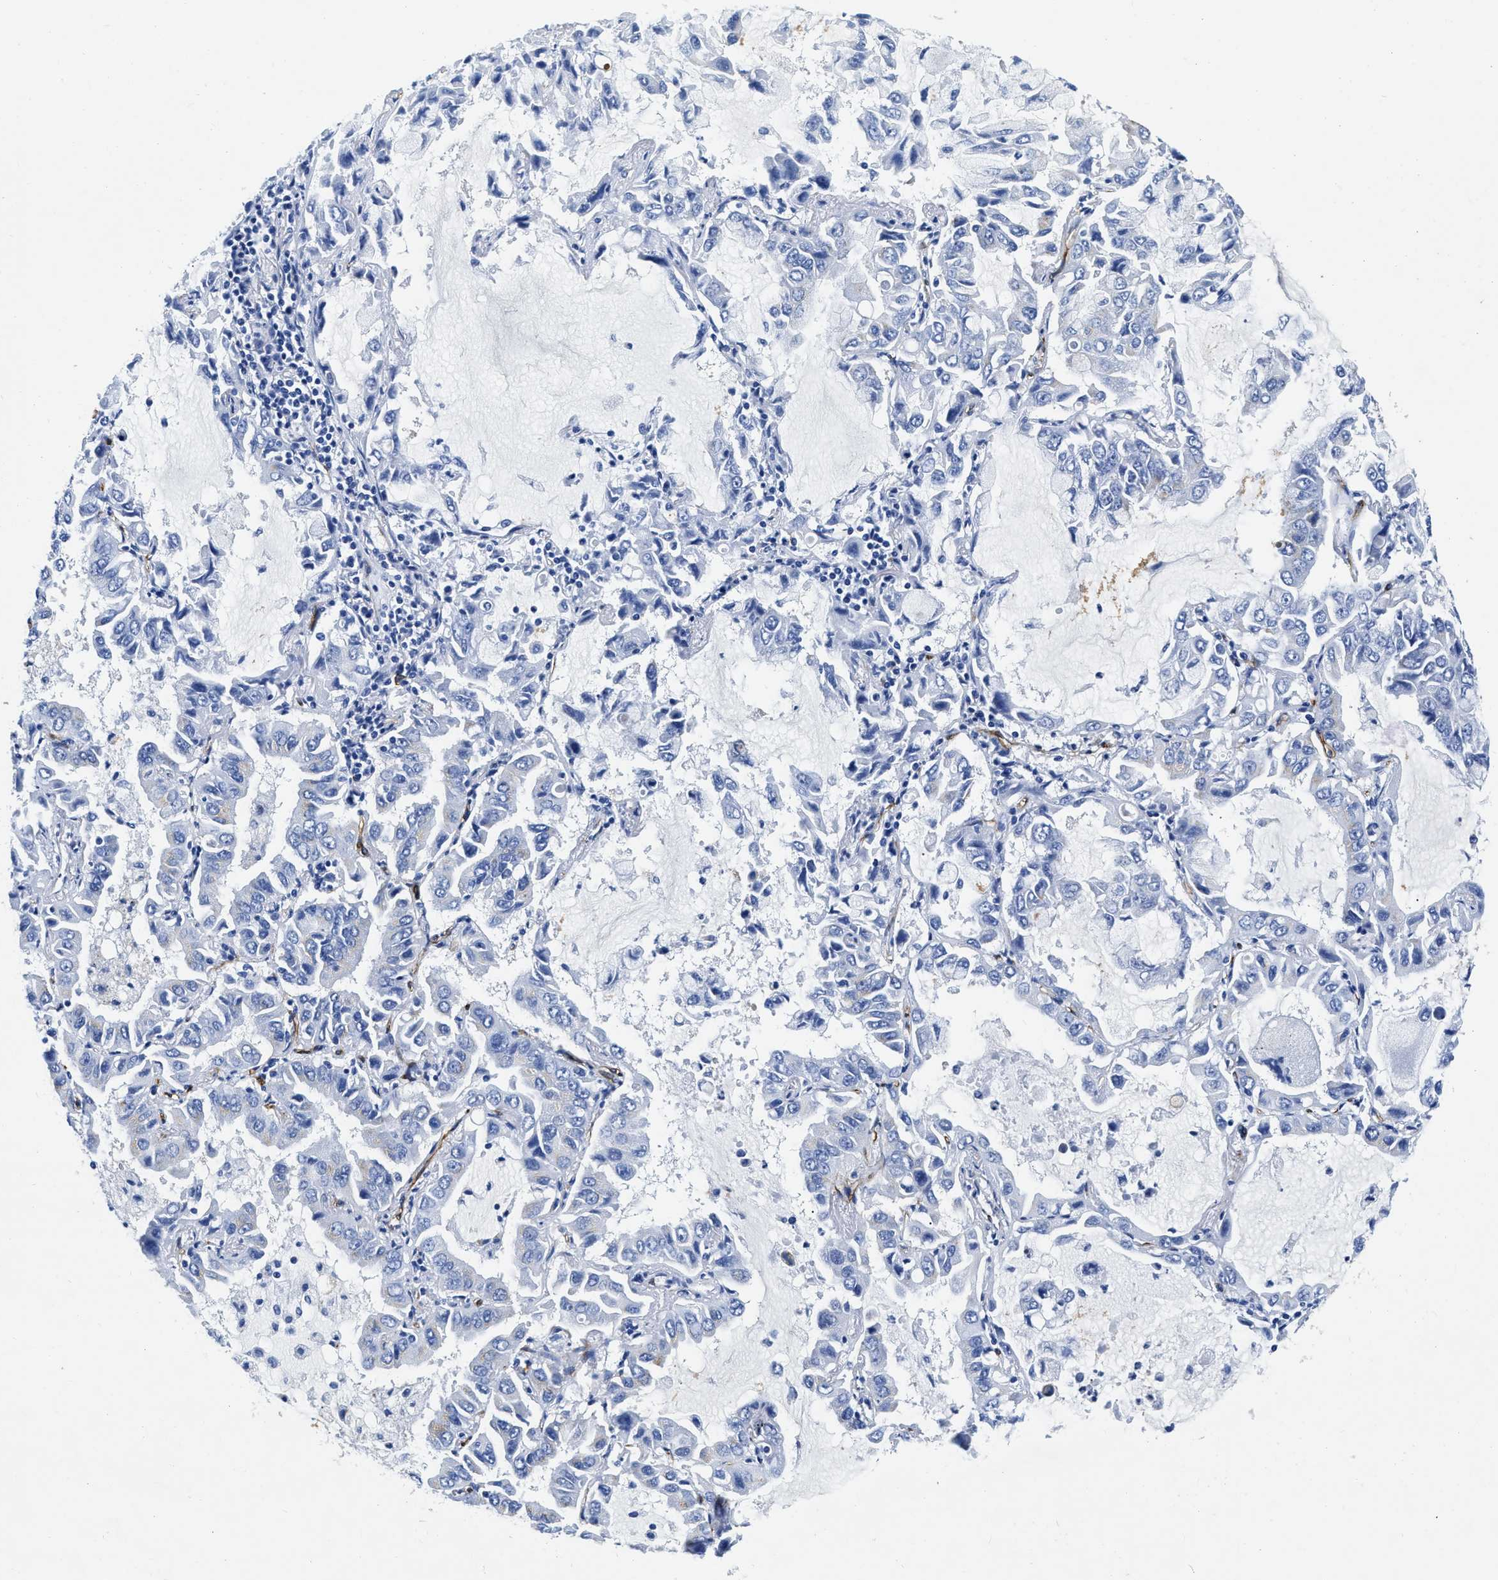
{"staining": {"intensity": "negative", "quantity": "none", "location": "none"}, "tissue": "lung cancer", "cell_type": "Tumor cells", "image_type": "cancer", "snomed": [{"axis": "morphology", "description": "Adenocarcinoma, NOS"}, {"axis": "topography", "description": "Lung"}], "caption": "IHC histopathology image of lung adenocarcinoma stained for a protein (brown), which displays no positivity in tumor cells. The staining was performed using DAB to visualize the protein expression in brown, while the nuclei were stained in blue with hematoxylin (Magnification: 20x).", "gene": "TVP23B", "patient": {"sex": "male", "age": 64}}